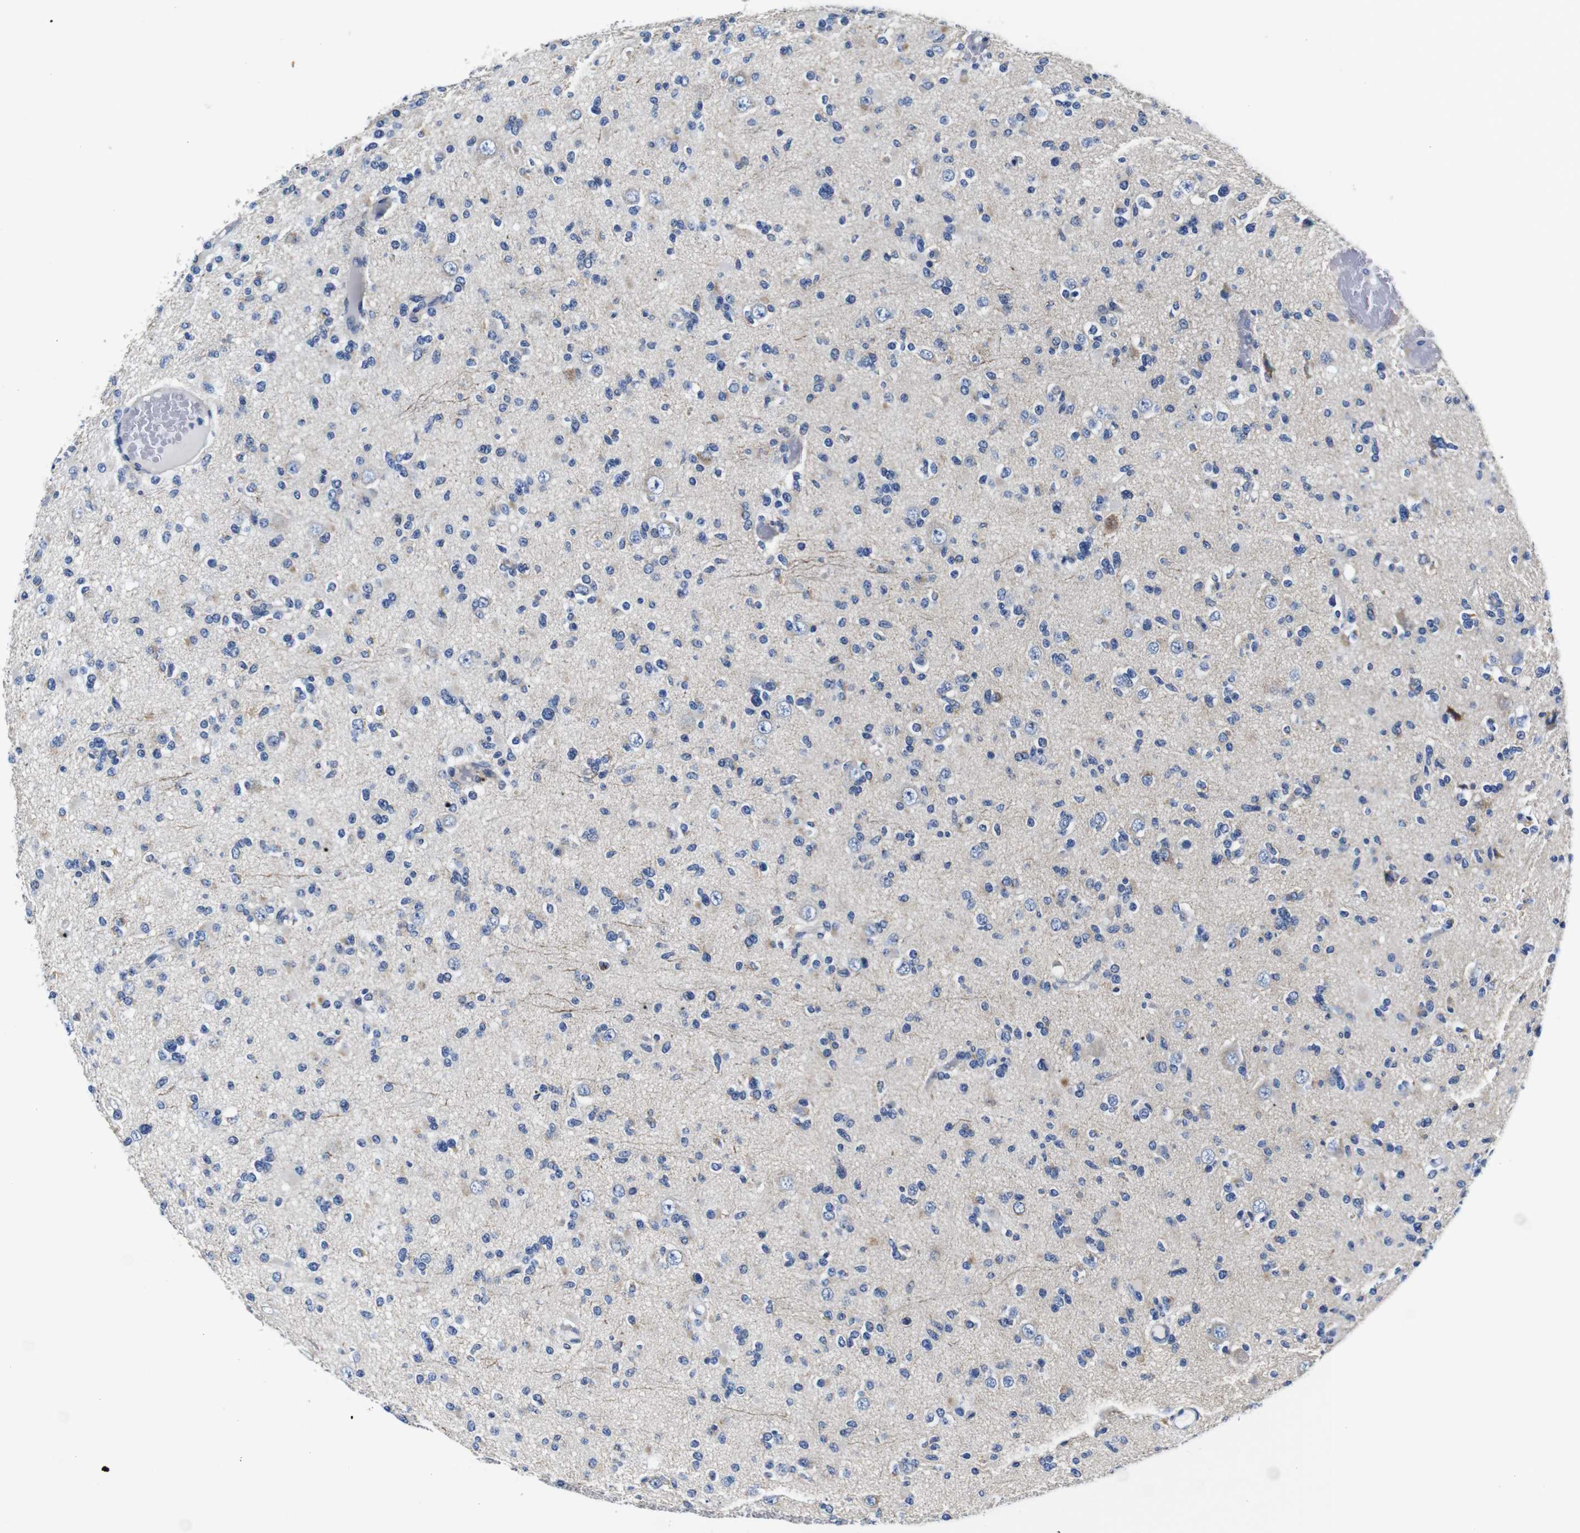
{"staining": {"intensity": "negative", "quantity": "none", "location": "none"}, "tissue": "glioma", "cell_type": "Tumor cells", "image_type": "cancer", "snomed": [{"axis": "morphology", "description": "Glioma, malignant, Low grade"}, {"axis": "topography", "description": "Brain"}], "caption": "Tumor cells show no significant positivity in low-grade glioma (malignant). Nuclei are stained in blue.", "gene": "SNX19", "patient": {"sex": "female", "age": 22}}